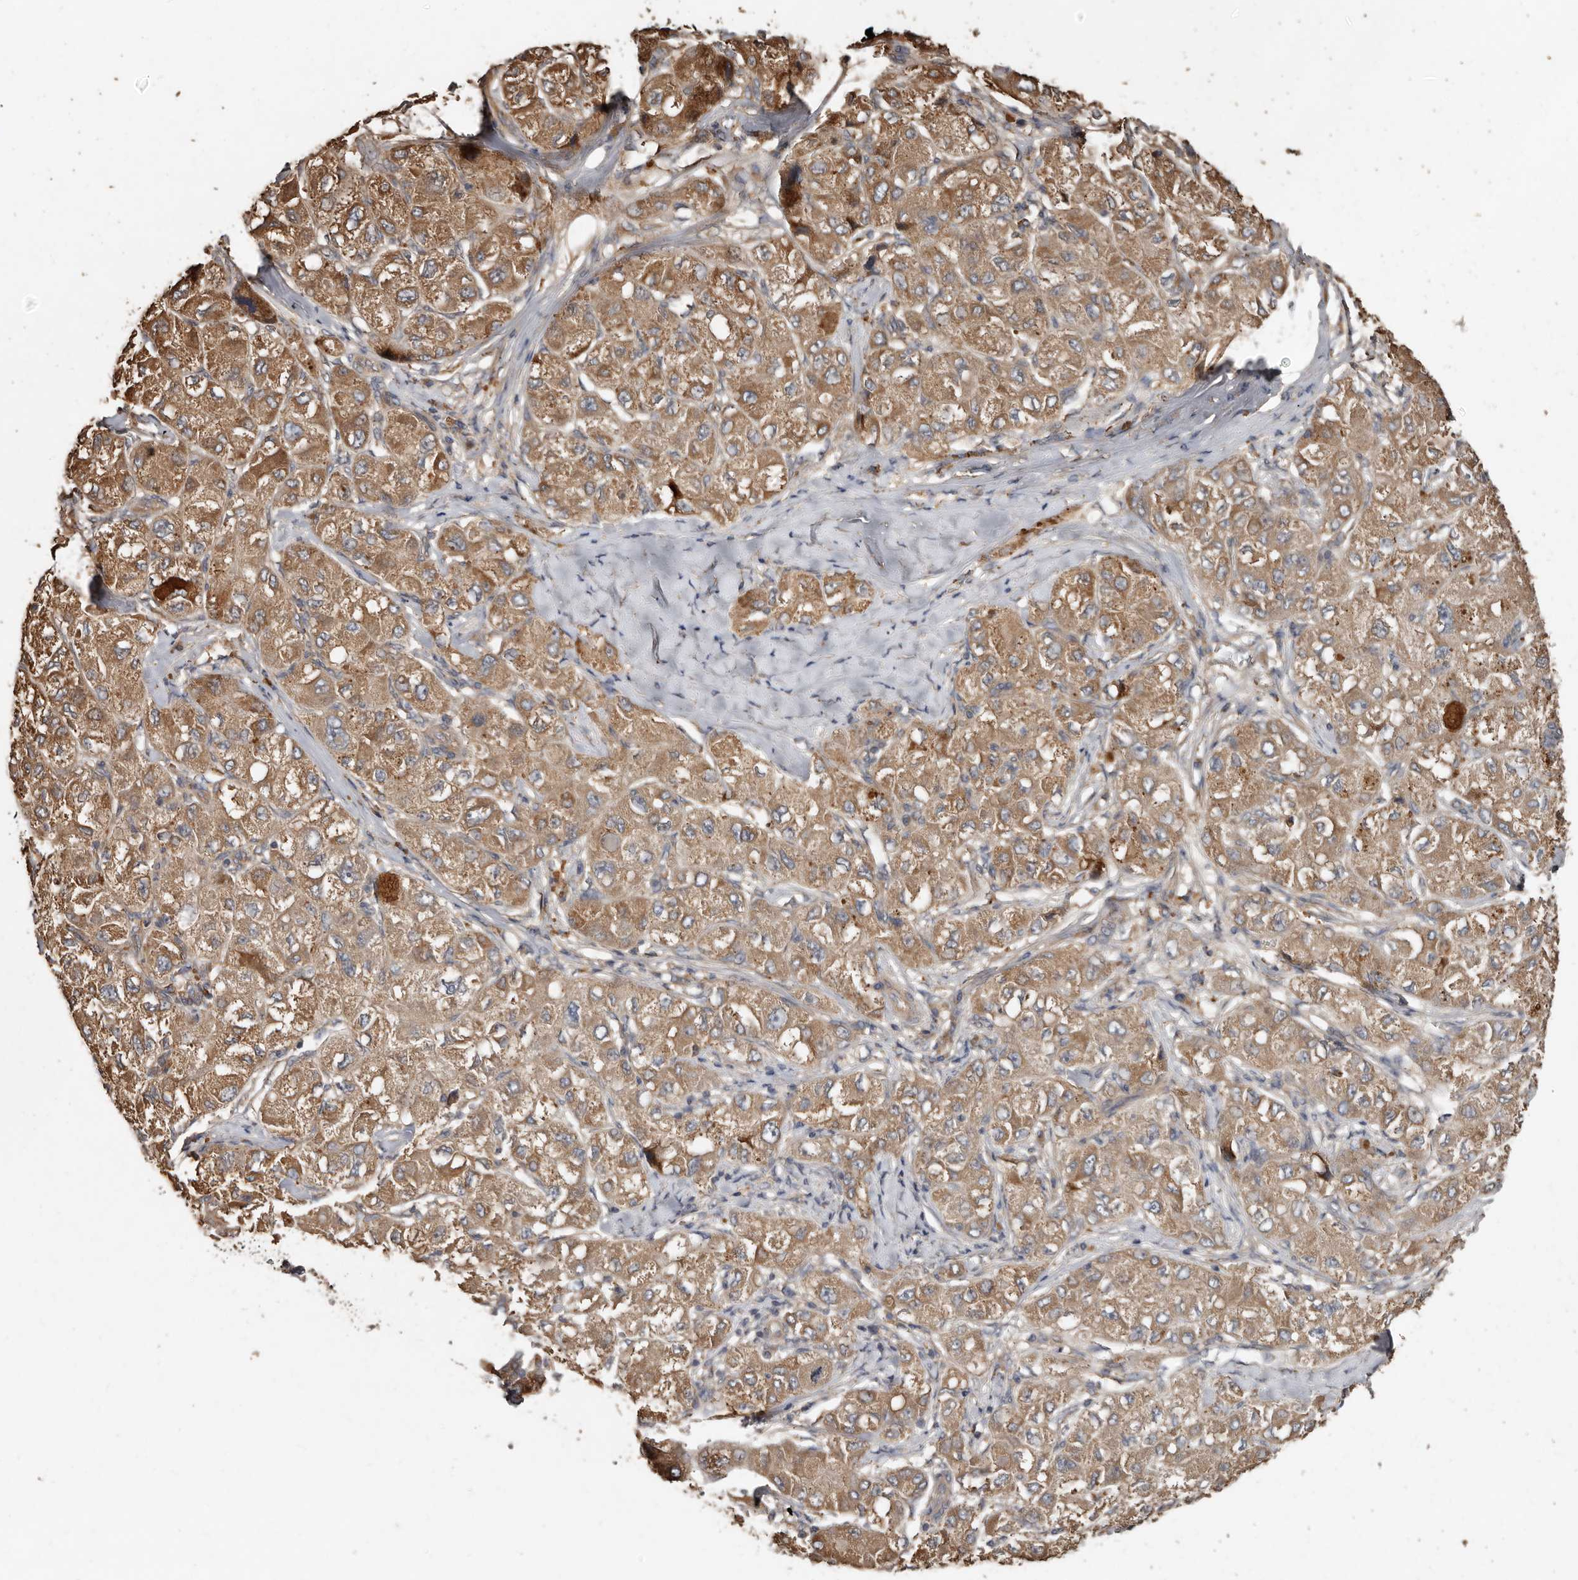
{"staining": {"intensity": "moderate", "quantity": ">75%", "location": "cytoplasmic/membranous"}, "tissue": "liver cancer", "cell_type": "Tumor cells", "image_type": "cancer", "snomed": [{"axis": "morphology", "description": "Carcinoma, Hepatocellular, NOS"}, {"axis": "topography", "description": "Liver"}], "caption": "The image shows immunohistochemical staining of liver cancer. There is moderate cytoplasmic/membranous expression is seen in approximately >75% of tumor cells. The protein is stained brown, and the nuclei are stained in blue (DAB IHC with brightfield microscopy, high magnification).", "gene": "FLCN", "patient": {"sex": "male", "age": 80}}